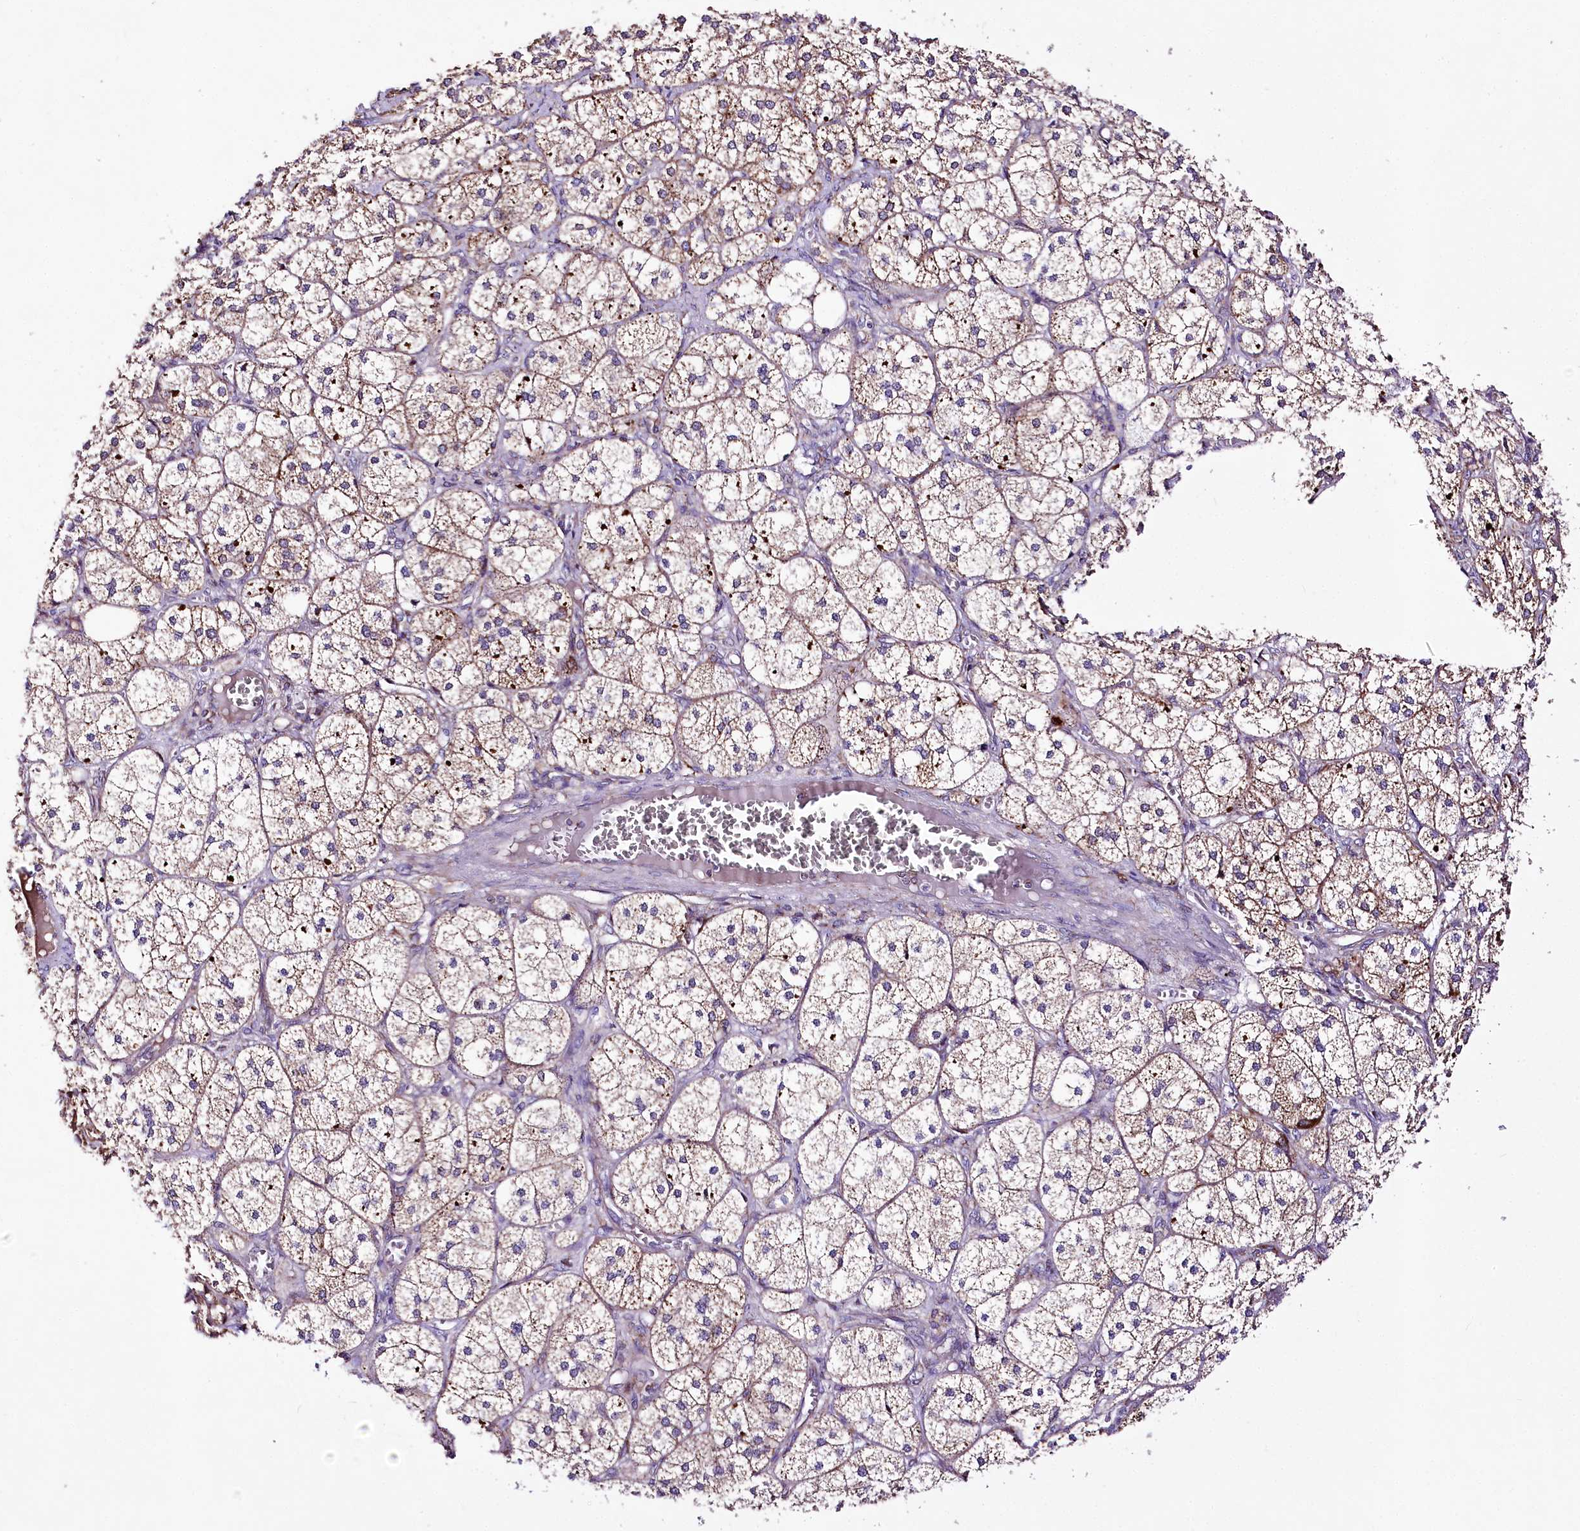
{"staining": {"intensity": "strong", "quantity": "25%-75%", "location": "cytoplasmic/membranous"}, "tissue": "adrenal gland", "cell_type": "Glandular cells", "image_type": "normal", "snomed": [{"axis": "morphology", "description": "Normal tissue, NOS"}, {"axis": "topography", "description": "Adrenal gland"}], "caption": "Immunohistochemical staining of normal human adrenal gland demonstrates 25%-75% levels of strong cytoplasmic/membranous protein positivity in about 25%-75% of glandular cells.", "gene": "ATE1", "patient": {"sex": "female", "age": 61}}